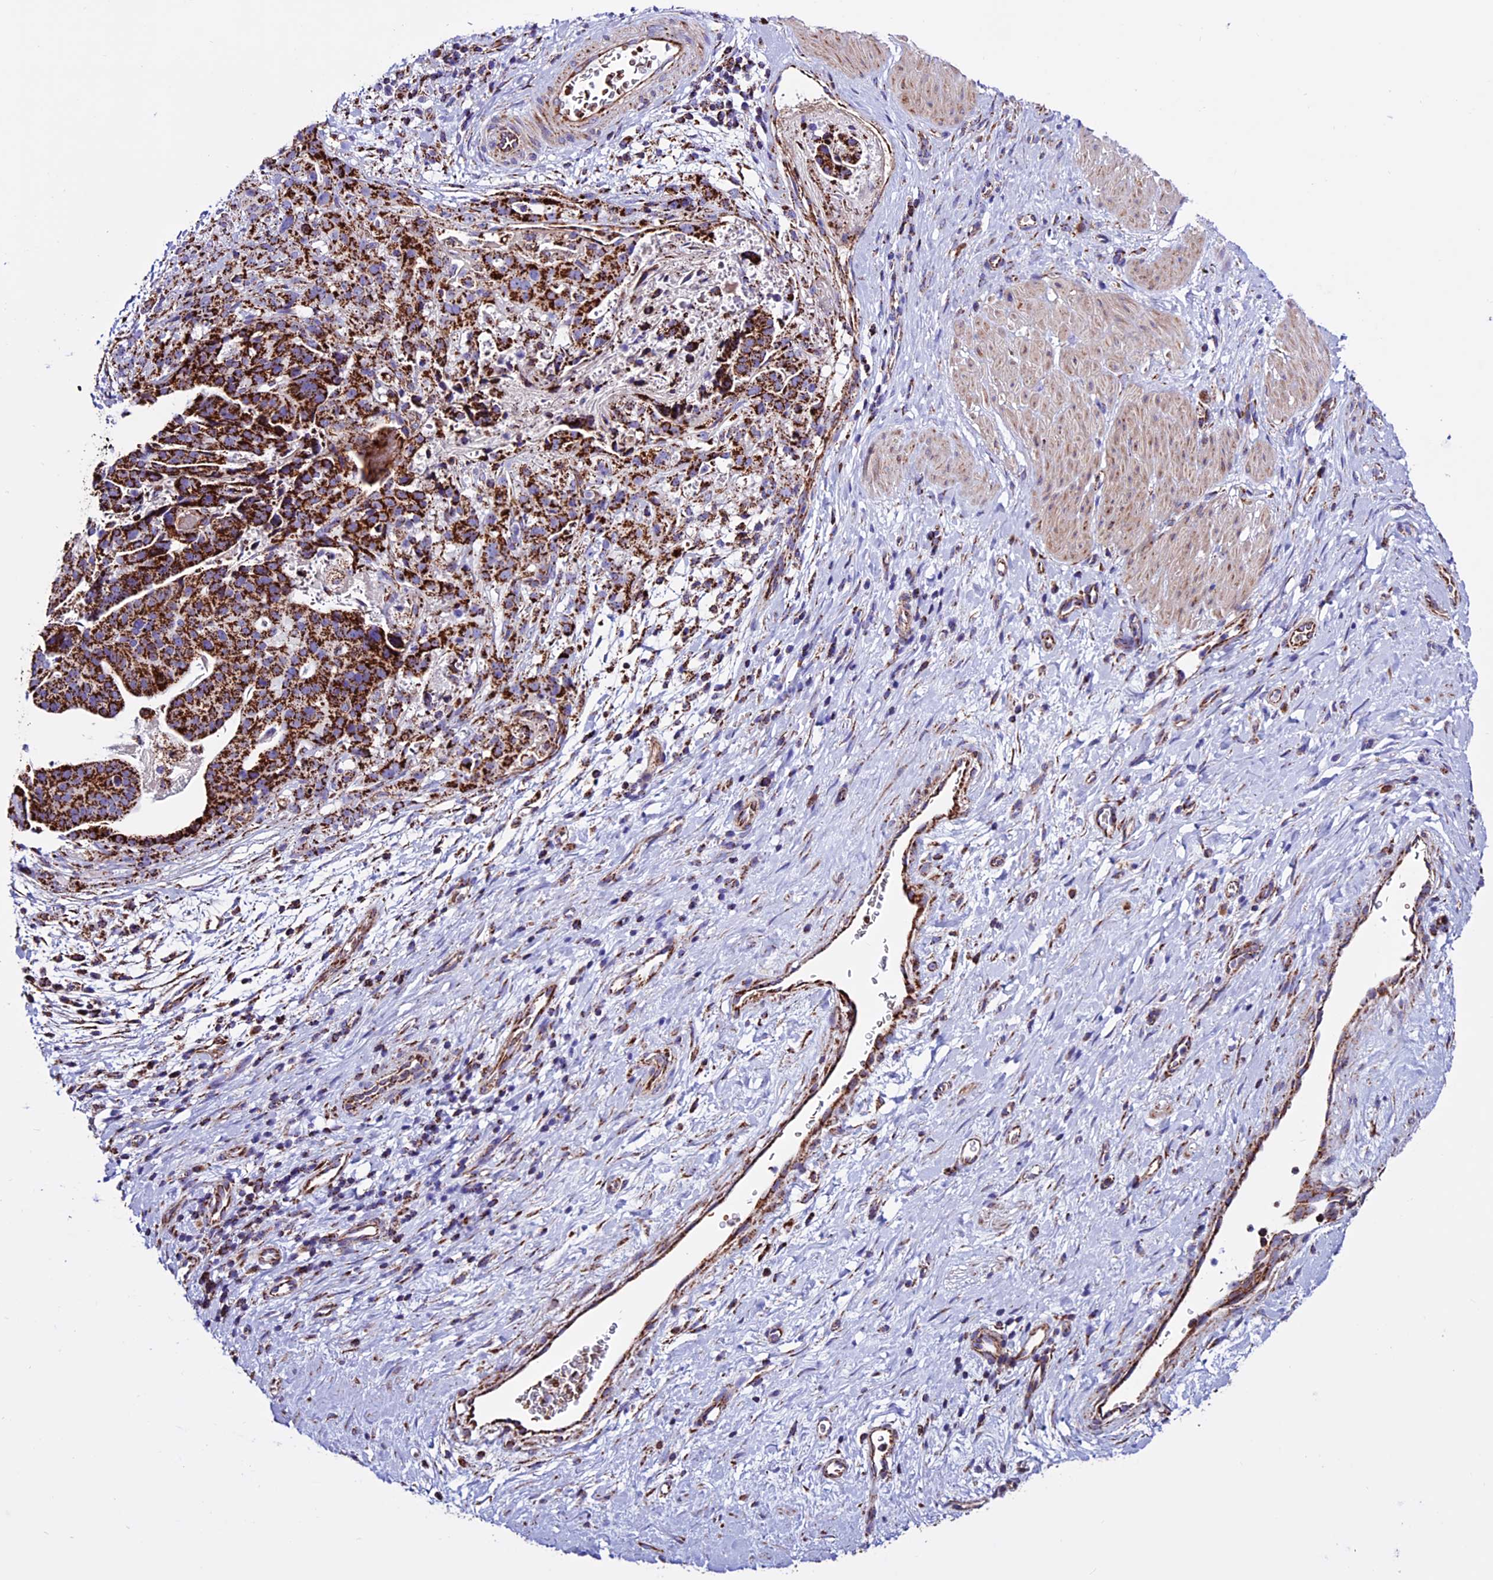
{"staining": {"intensity": "strong", "quantity": ">75%", "location": "cytoplasmic/membranous"}, "tissue": "stomach cancer", "cell_type": "Tumor cells", "image_type": "cancer", "snomed": [{"axis": "morphology", "description": "Adenocarcinoma, NOS"}, {"axis": "topography", "description": "Stomach"}], "caption": "Human stomach cancer stained with a protein marker demonstrates strong staining in tumor cells.", "gene": "CX3CL1", "patient": {"sex": "male", "age": 48}}